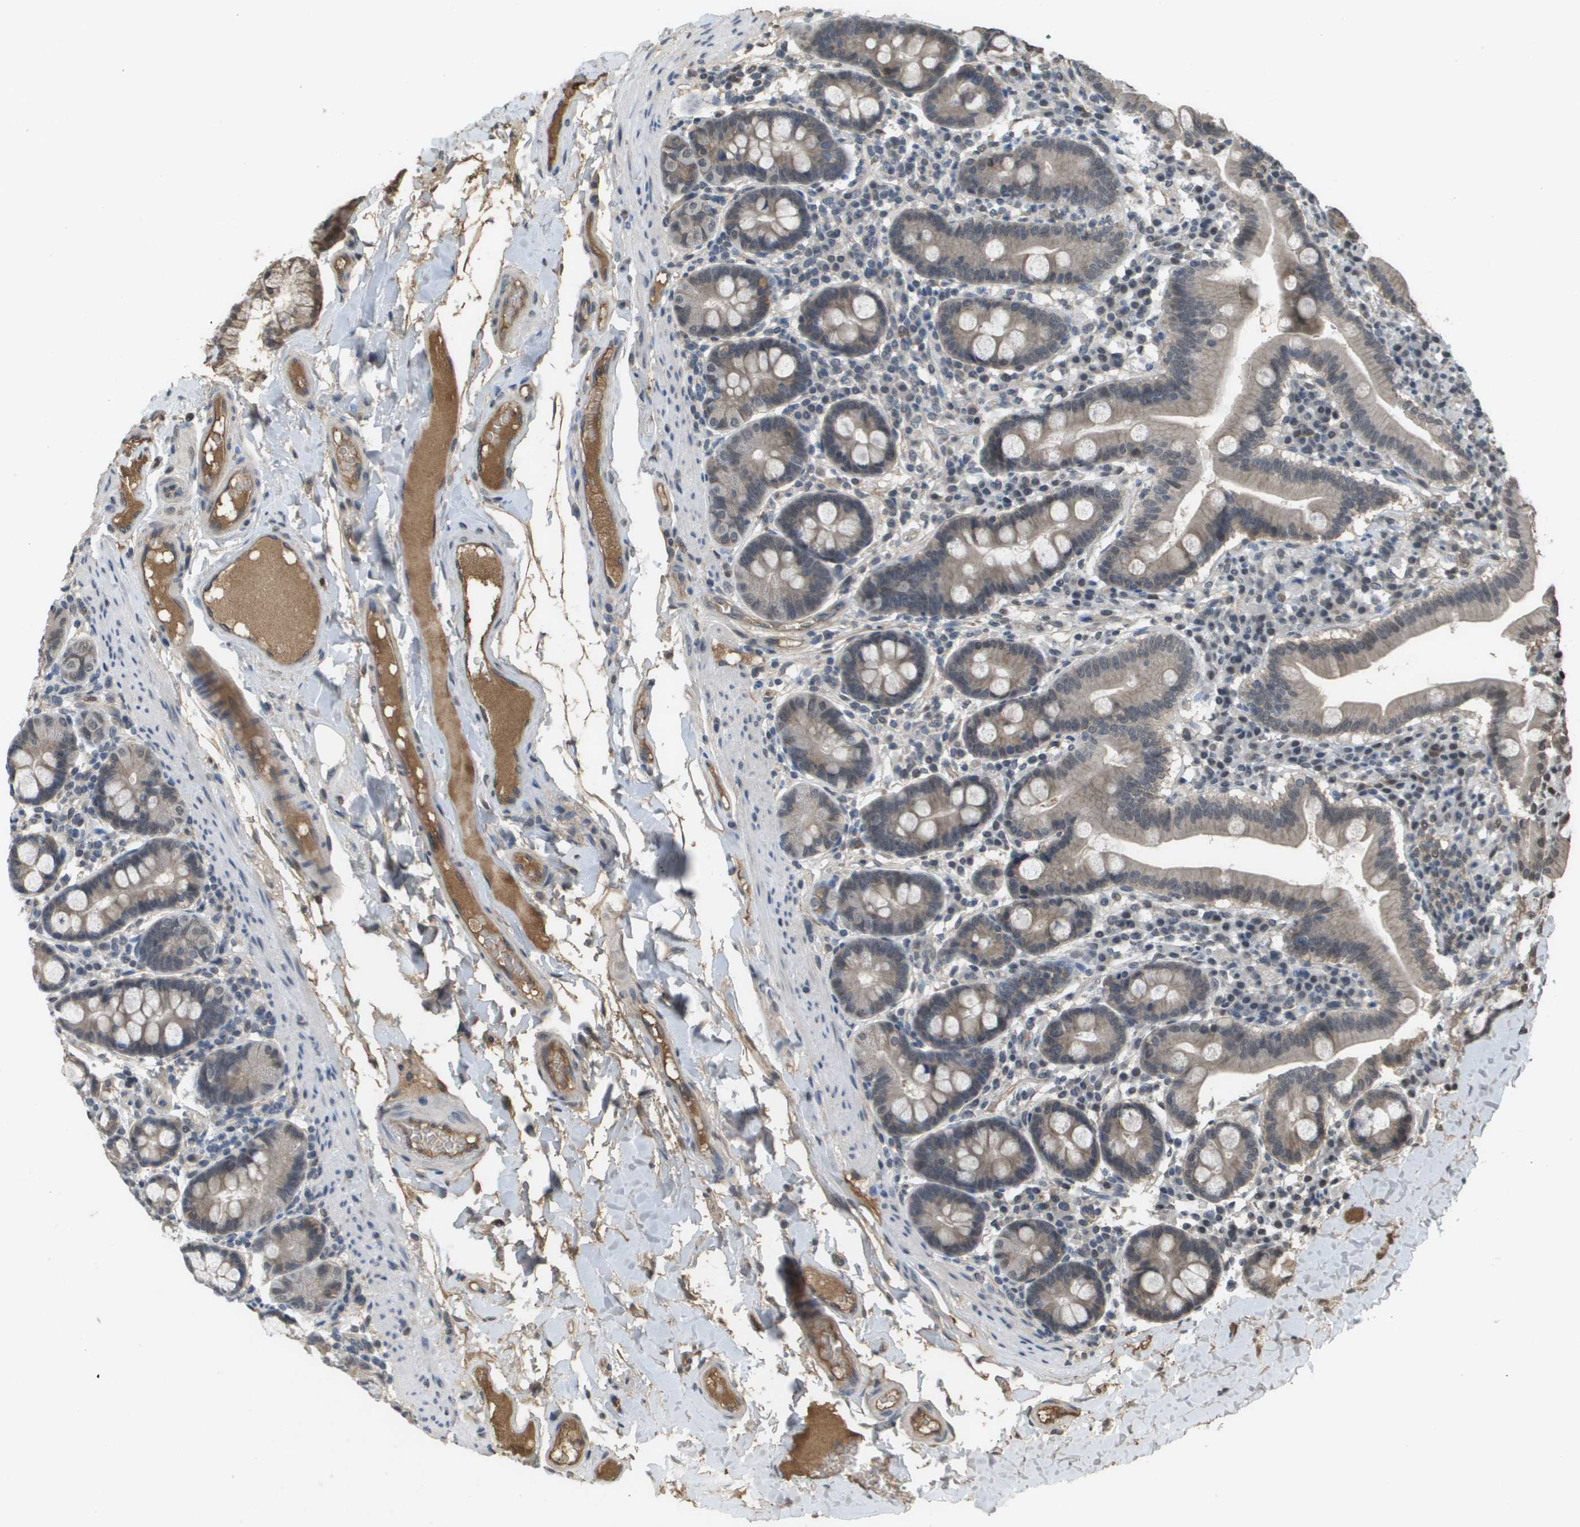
{"staining": {"intensity": "weak", "quantity": "25%-75%", "location": "cytoplasmic/membranous"}, "tissue": "duodenum", "cell_type": "Glandular cells", "image_type": "normal", "snomed": [{"axis": "morphology", "description": "Normal tissue, NOS"}, {"axis": "topography", "description": "Duodenum"}], "caption": "Benign duodenum was stained to show a protein in brown. There is low levels of weak cytoplasmic/membranous positivity in approximately 25%-75% of glandular cells. Ihc stains the protein in brown and the nuclei are stained blue.", "gene": "NDRG2", "patient": {"sex": "male", "age": 50}}